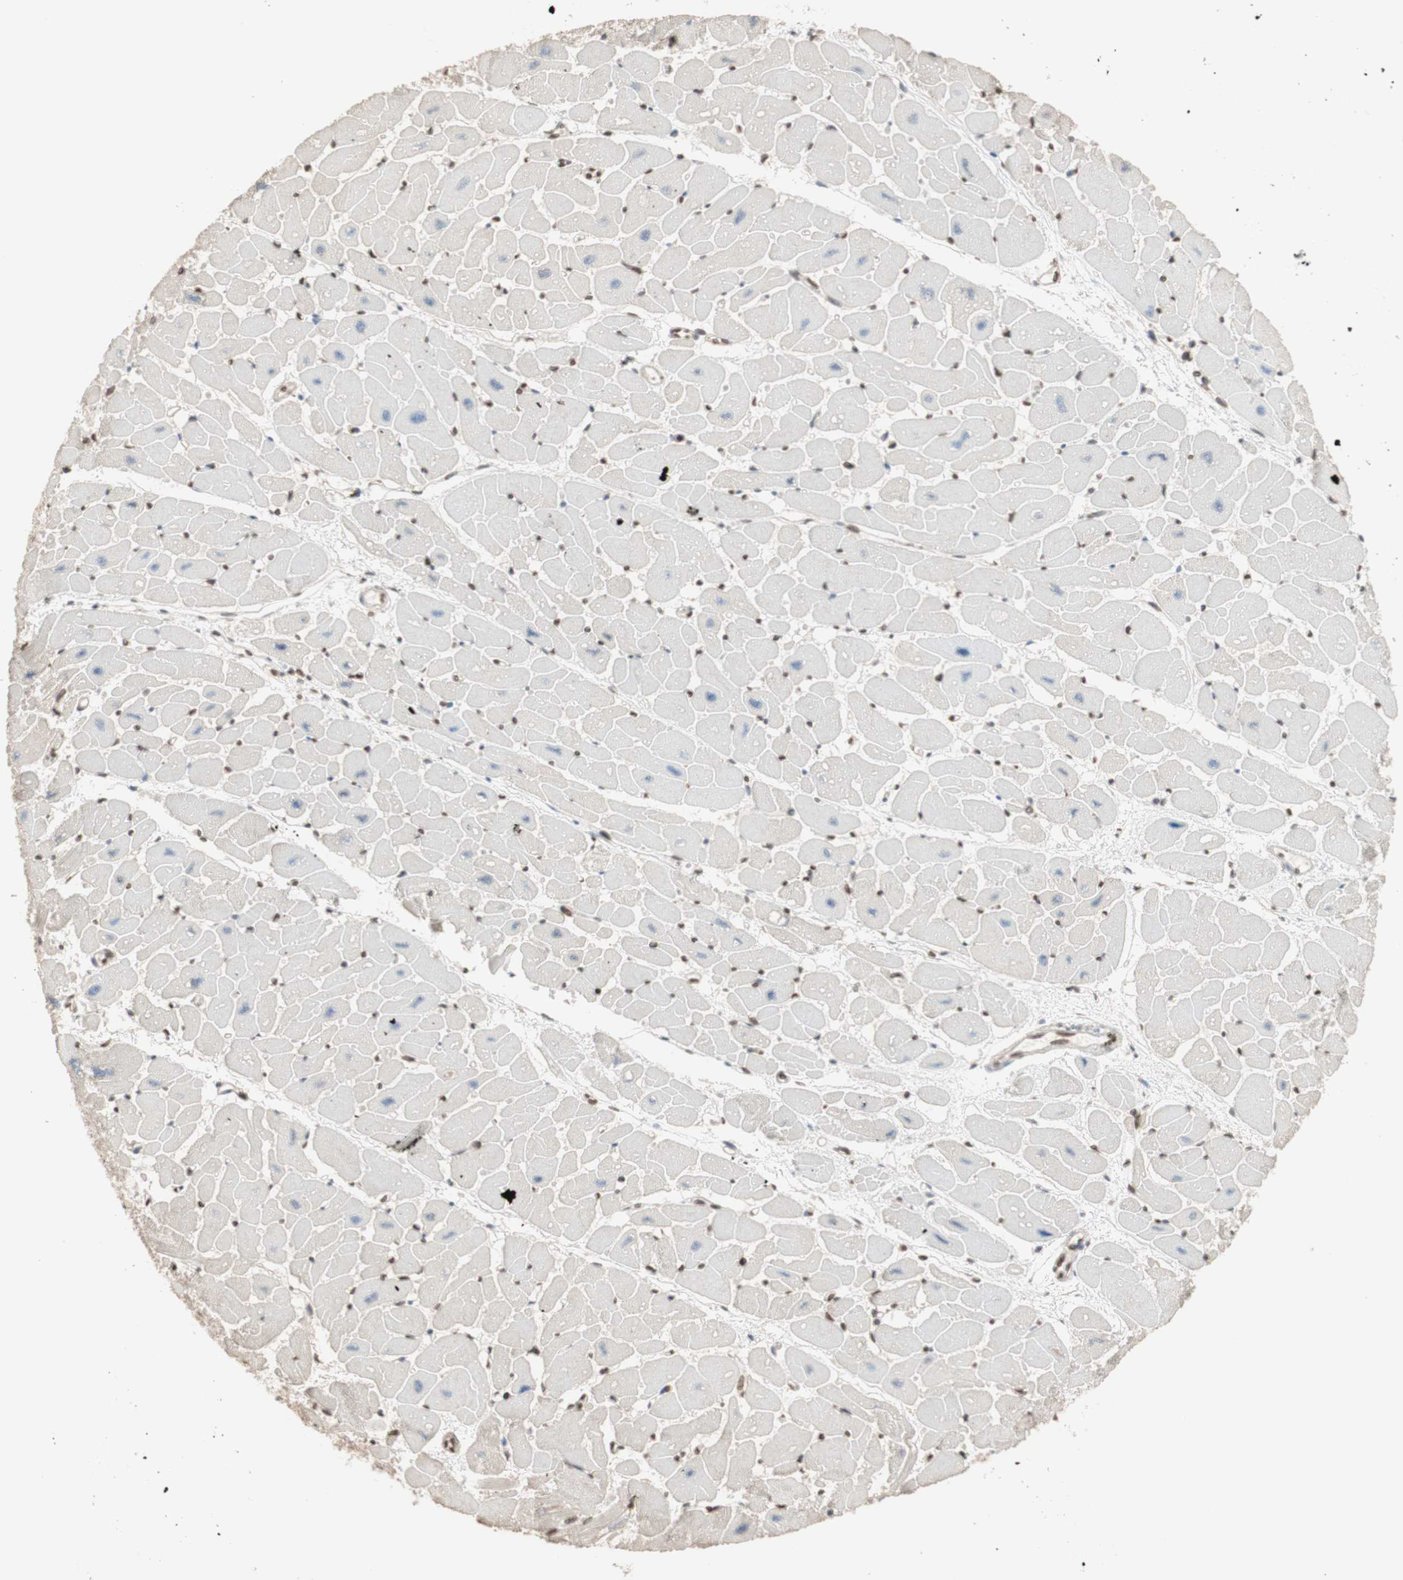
{"staining": {"intensity": "moderate", "quantity": ">75%", "location": "nuclear"}, "tissue": "heart muscle", "cell_type": "Cardiomyocytes", "image_type": "normal", "snomed": [{"axis": "morphology", "description": "Normal tissue, NOS"}, {"axis": "topography", "description": "Heart"}], "caption": "Cardiomyocytes reveal medium levels of moderate nuclear expression in approximately >75% of cells in normal human heart muscle. (DAB (3,3'-diaminobenzidine) = brown stain, brightfield microscopy at high magnification).", "gene": "TMPO", "patient": {"sex": "female", "age": 54}}